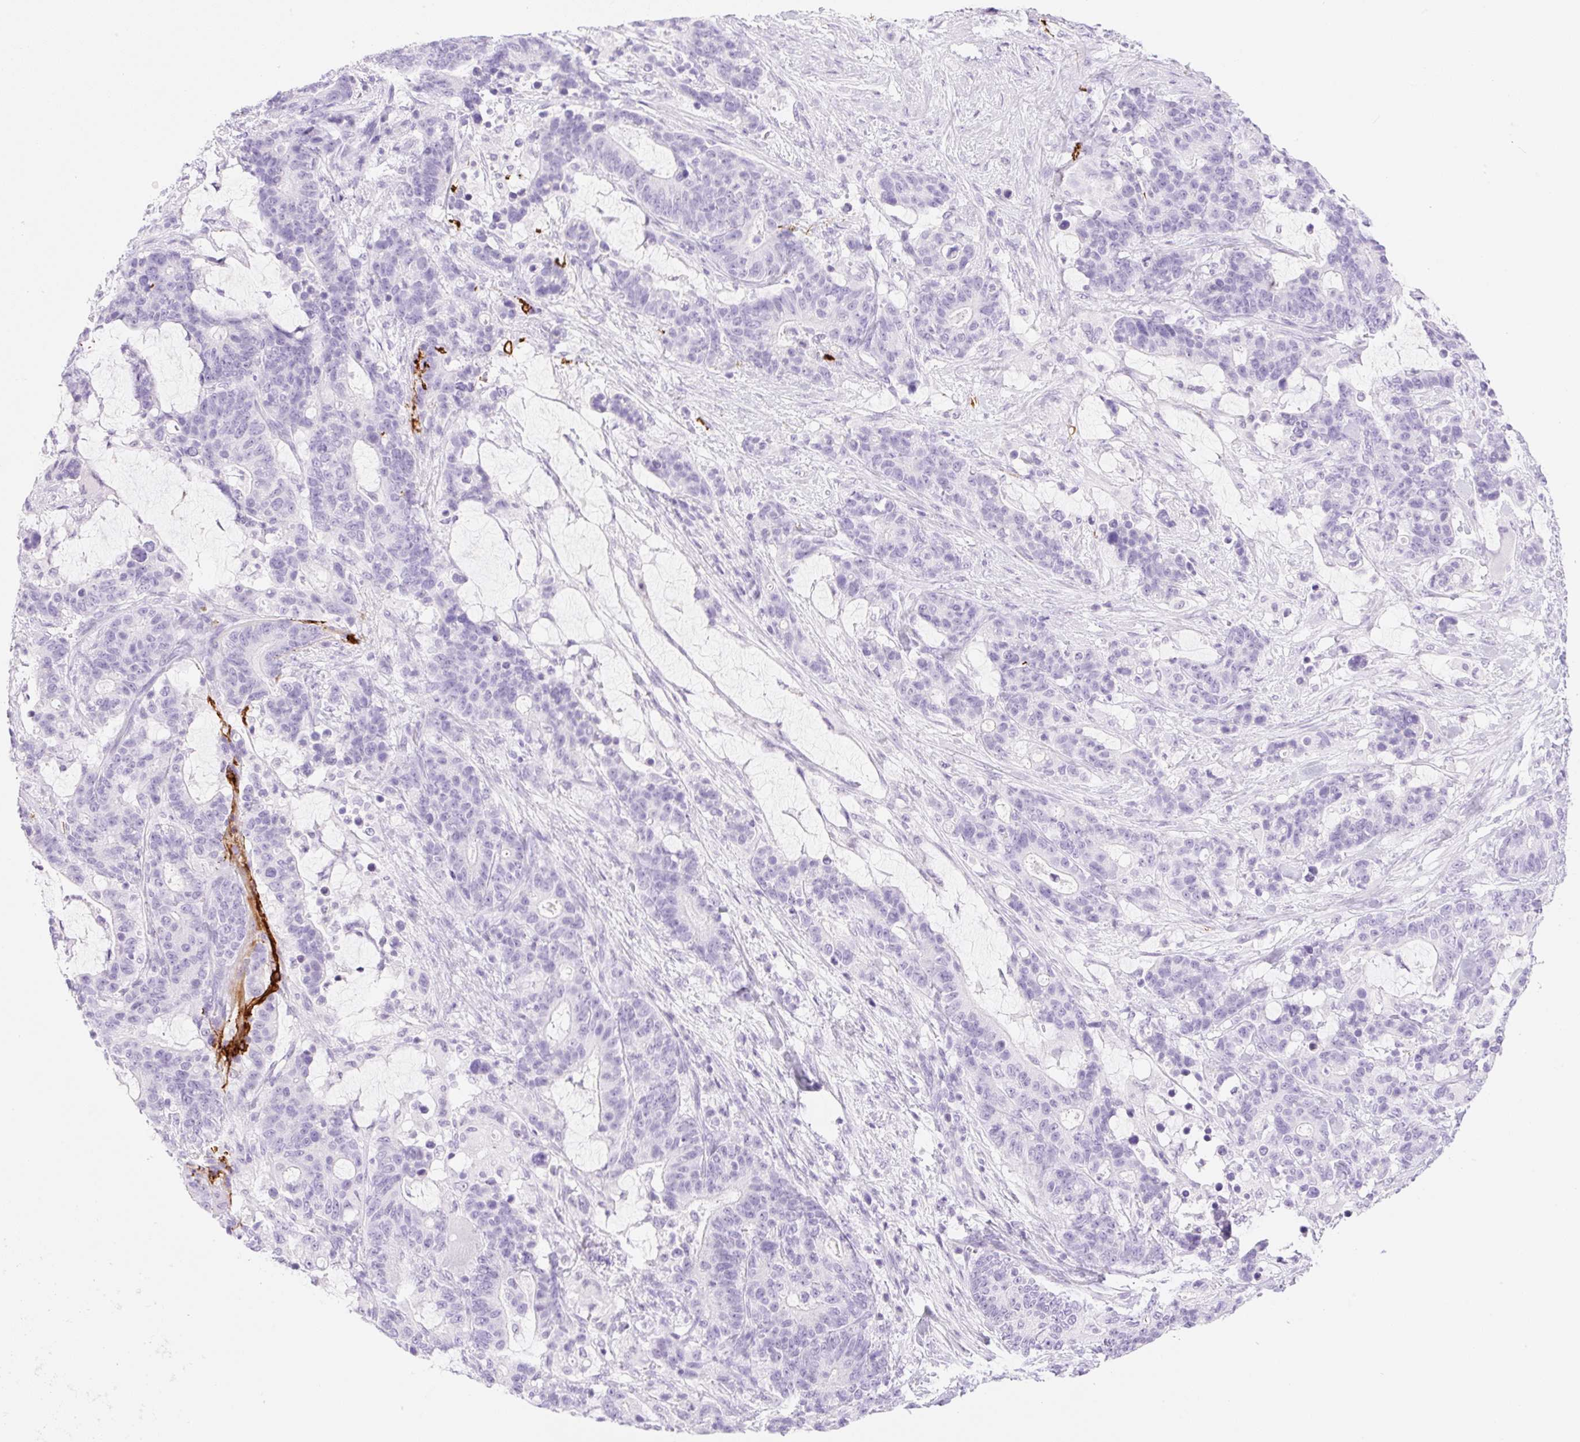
{"staining": {"intensity": "negative", "quantity": "none", "location": "none"}, "tissue": "stomach cancer", "cell_type": "Tumor cells", "image_type": "cancer", "snomed": [{"axis": "morphology", "description": "Normal tissue, NOS"}, {"axis": "morphology", "description": "Adenocarcinoma, NOS"}, {"axis": "topography", "description": "Stomach"}], "caption": "There is no significant staining in tumor cells of stomach cancer (adenocarcinoma).", "gene": "SP140L", "patient": {"sex": "female", "age": 64}}